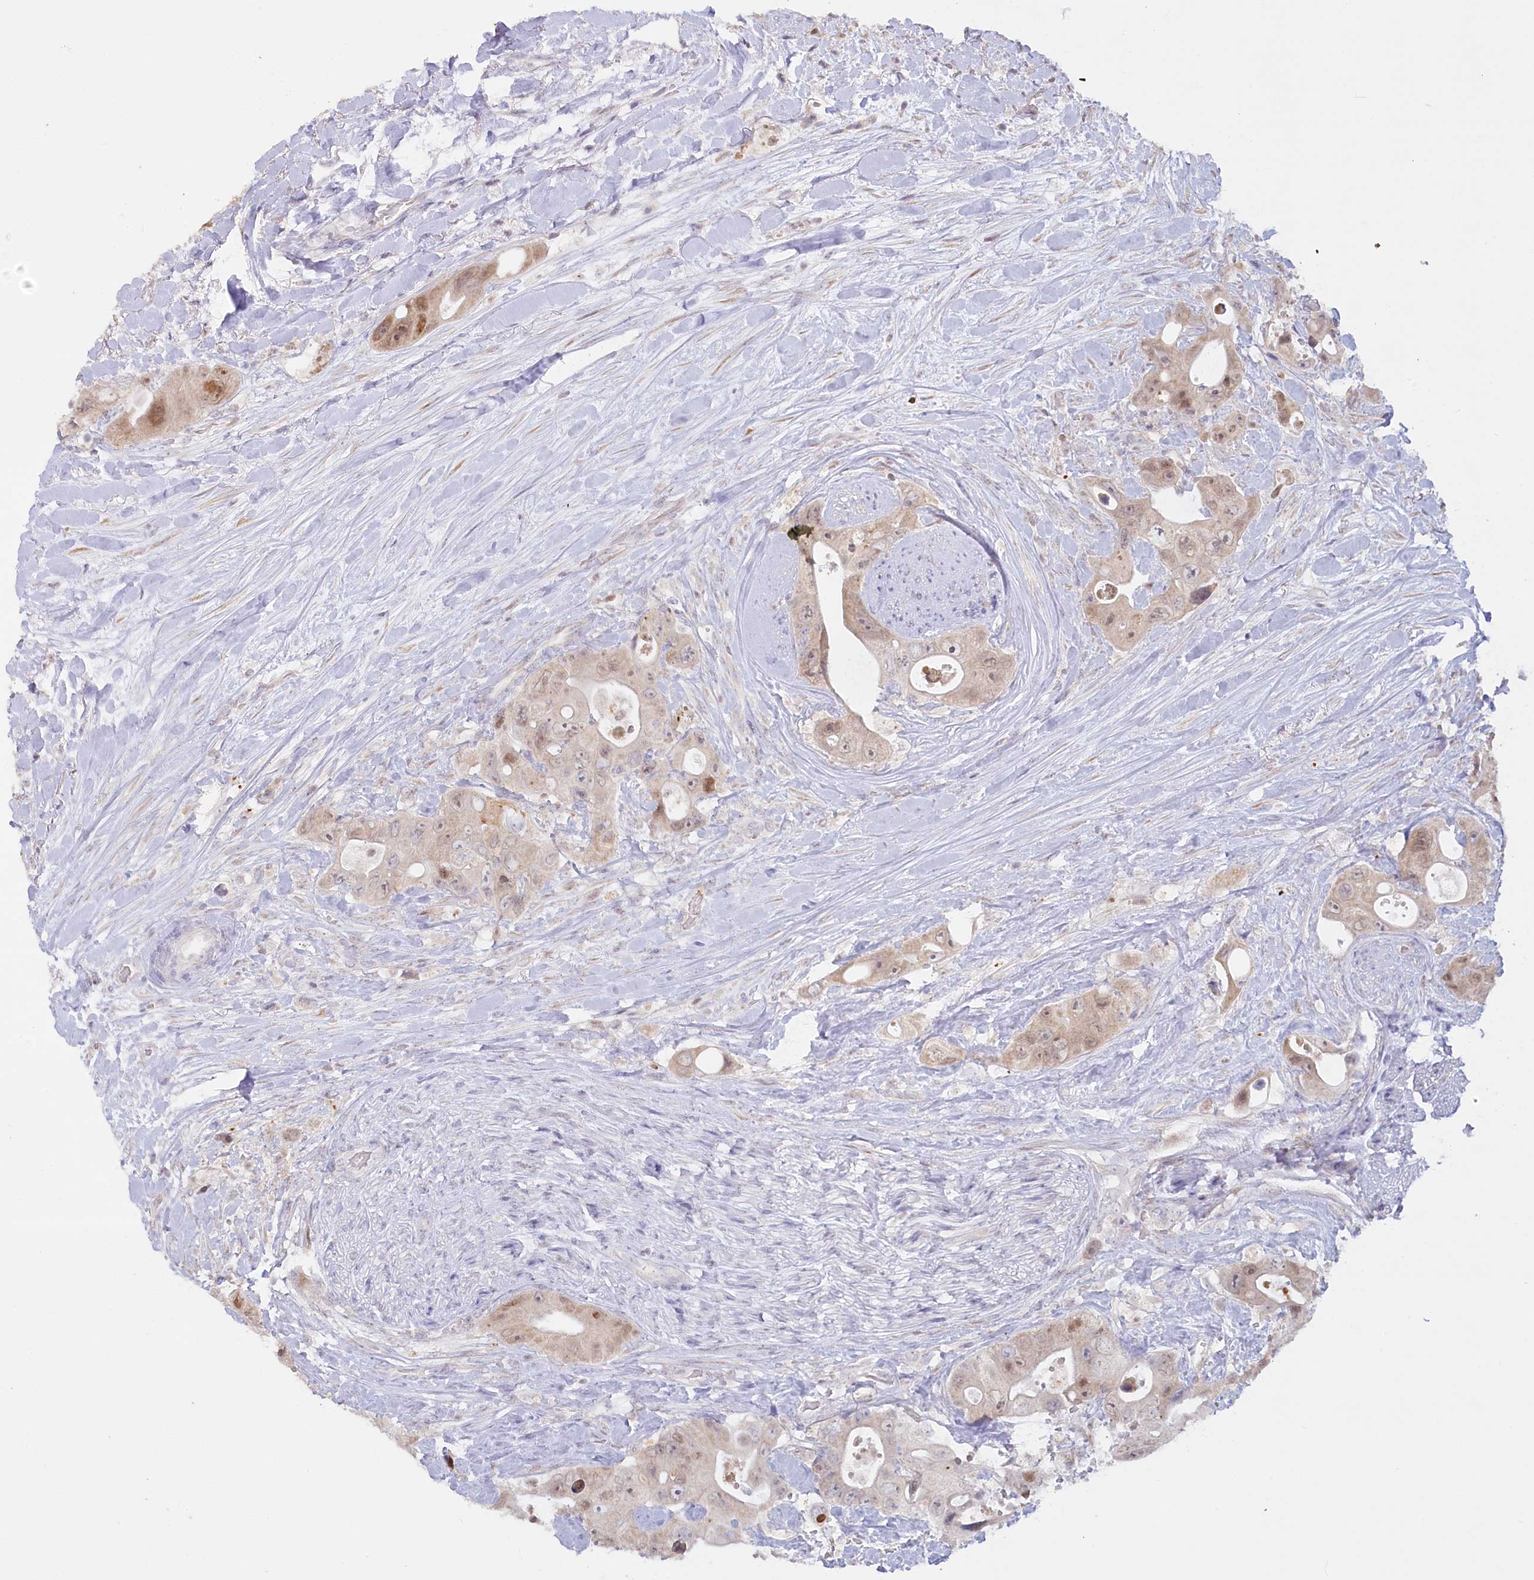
{"staining": {"intensity": "weak", "quantity": "25%-75%", "location": "cytoplasmic/membranous,nuclear"}, "tissue": "colorectal cancer", "cell_type": "Tumor cells", "image_type": "cancer", "snomed": [{"axis": "morphology", "description": "Adenocarcinoma, NOS"}, {"axis": "topography", "description": "Colon"}], "caption": "Brown immunohistochemical staining in colorectal cancer (adenocarcinoma) exhibits weak cytoplasmic/membranous and nuclear positivity in approximately 25%-75% of tumor cells.", "gene": "ABITRAM", "patient": {"sex": "female", "age": 46}}